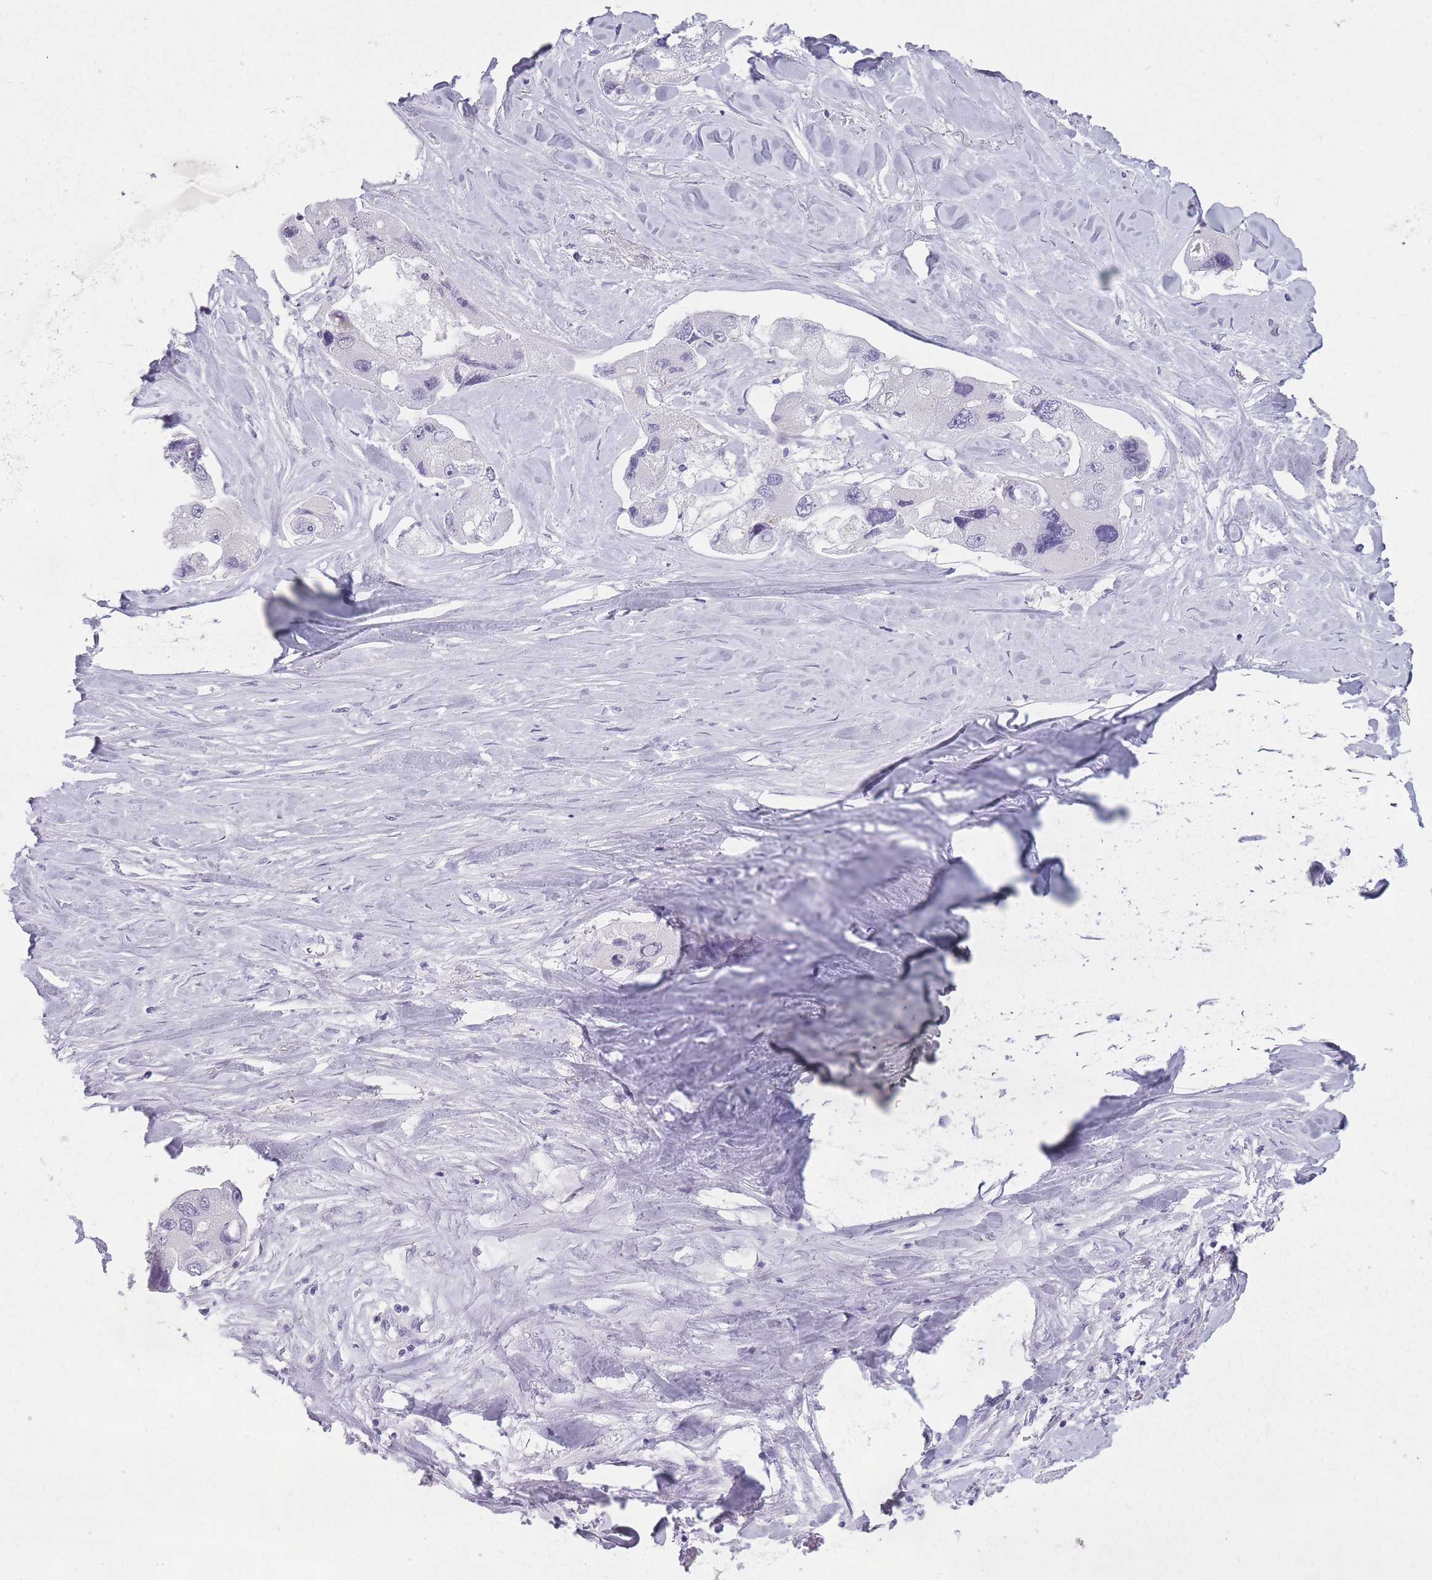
{"staining": {"intensity": "negative", "quantity": "none", "location": "none"}, "tissue": "lung cancer", "cell_type": "Tumor cells", "image_type": "cancer", "snomed": [{"axis": "morphology", "description": "Adenocarcinoma, NOS"}, {"axis": "topography", "description": "Lung"}], "caption": "There is no significant expression in tumor cells of lung adenocarcinoma.", "gene": "GOLGA6D", "patient": {"sex": "female", "age": 54}}